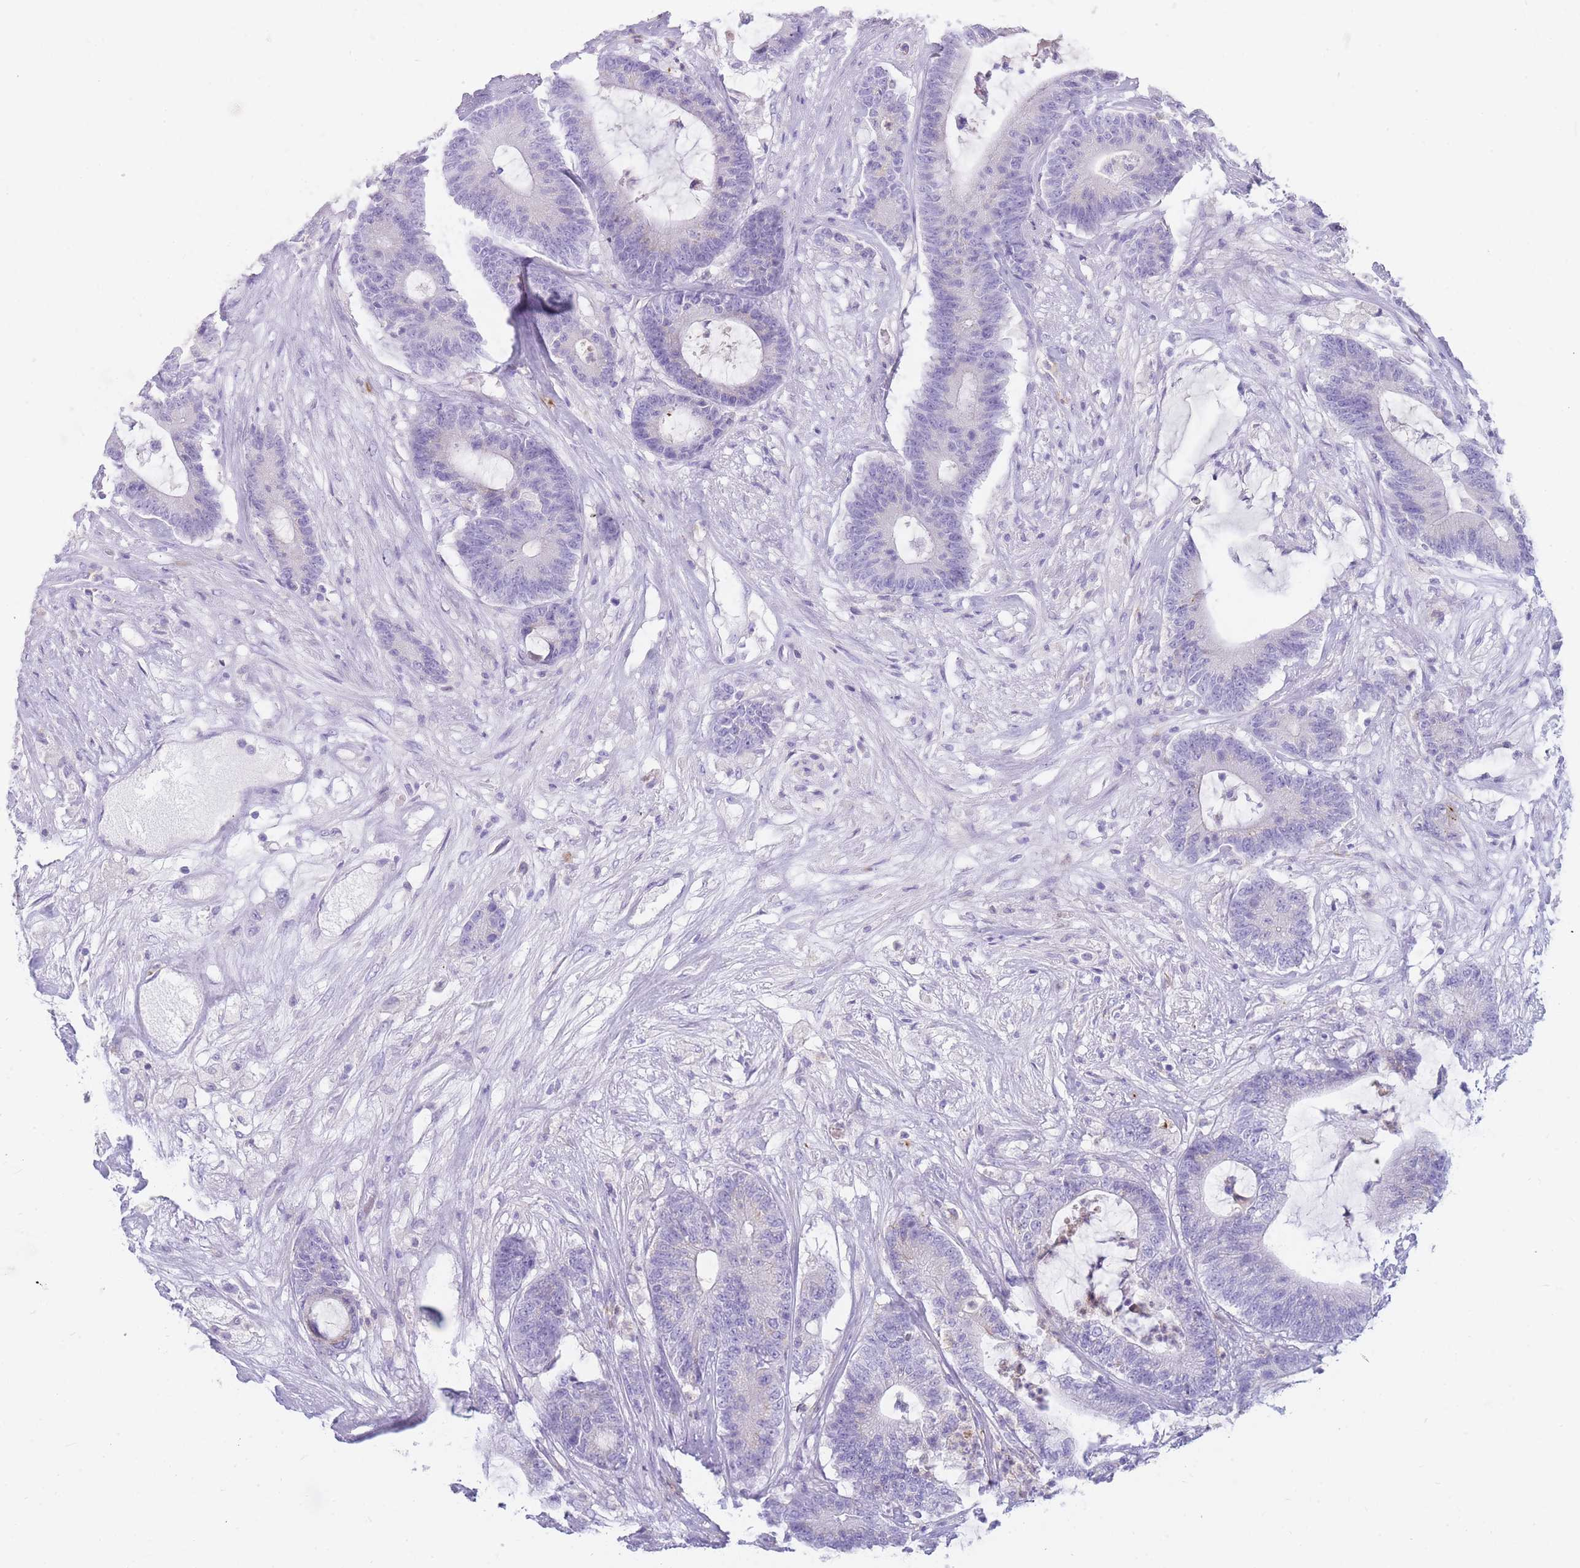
{"staining": {"intensity": "negative", "quantity": "none", "location": "none"}, "tissue": "colorectal cancer", "cell_type": "Tumor cells", "image_type": "cancer", "snomed": [{"axis": "morphology", "description": "Adenocarcinoma, NOS"}, {"axis": "topography", "description": "Colon"}], "caption": "Immunohistochemical staining of colorectal adenocarcinoma demonstrates no significant expression in tumor cells.", "gene": "NKX1-2", "patient": {"sex": "female", "age": 84}}